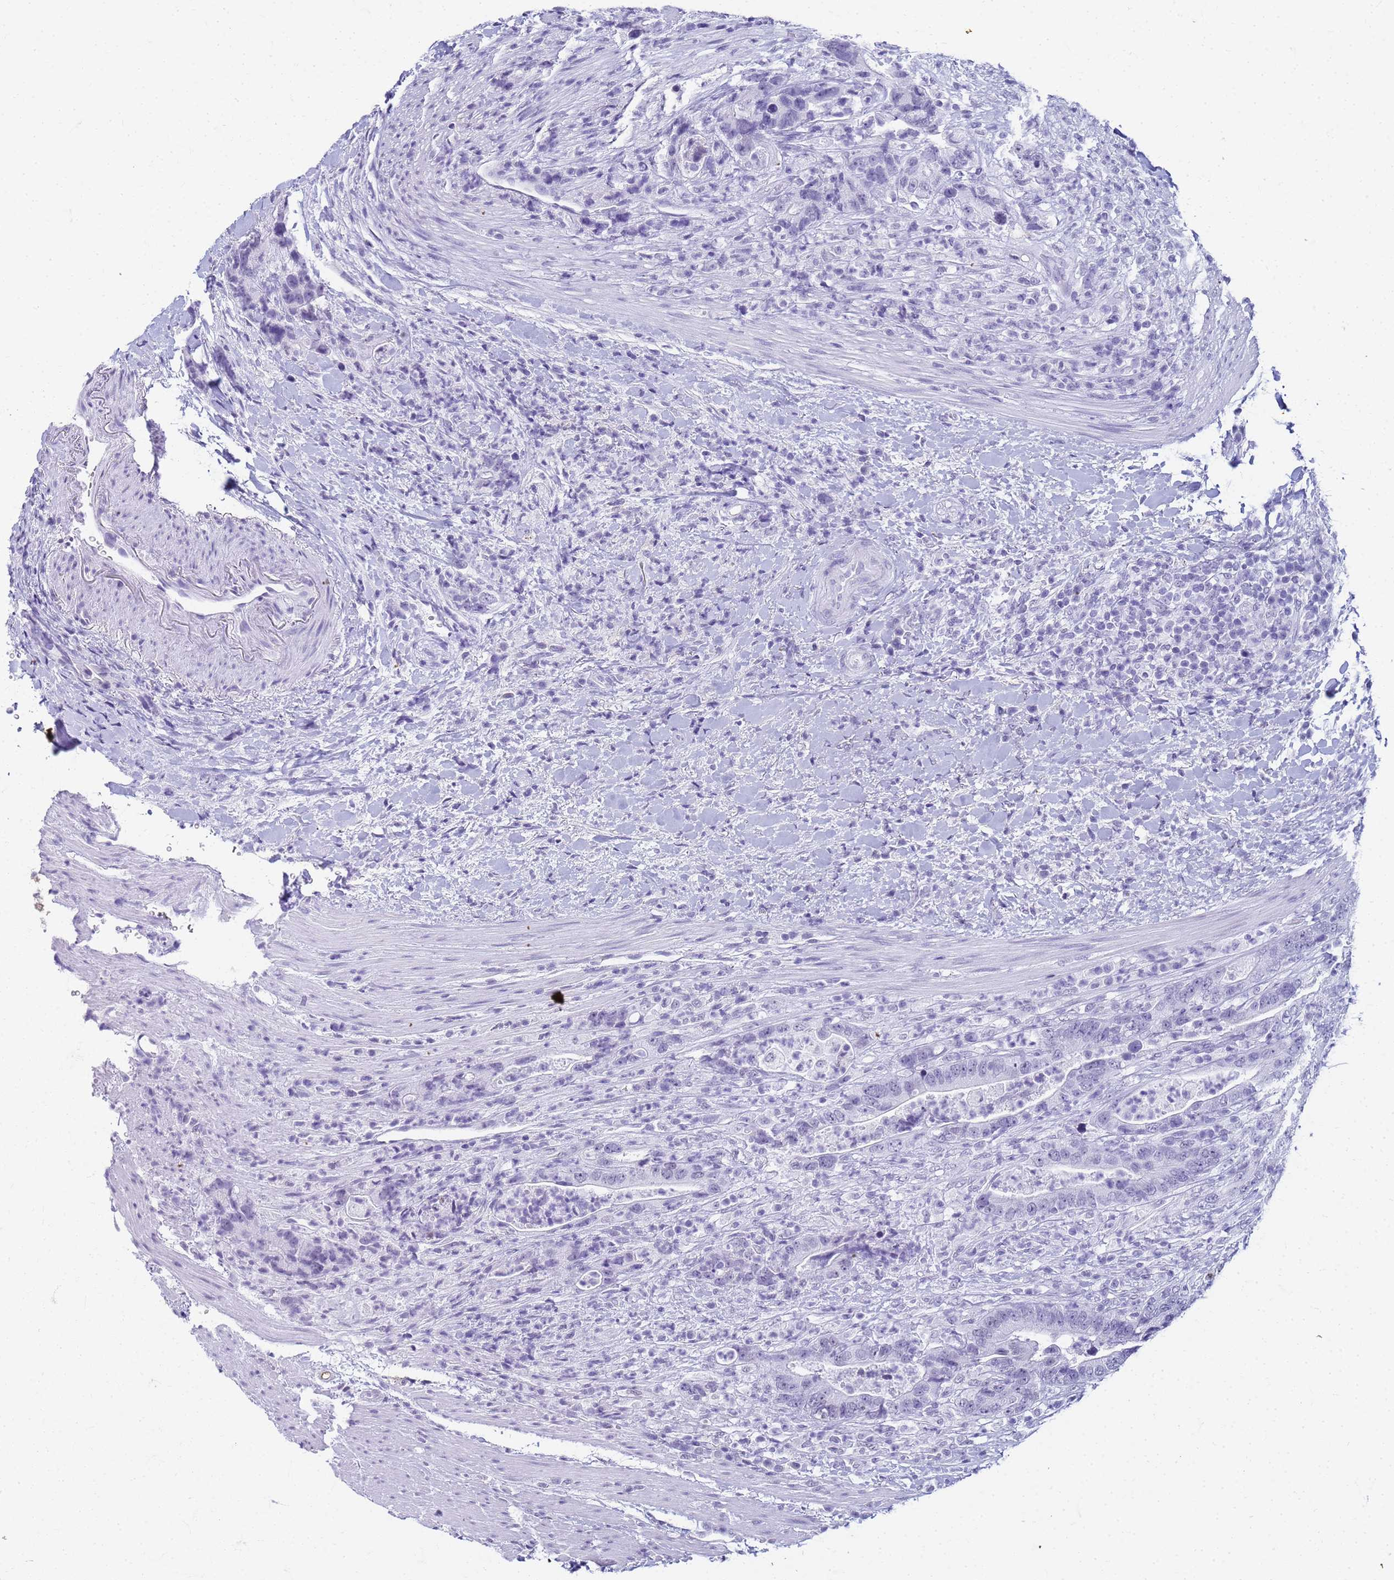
{"staining": {"intensity": "negative", "quantity": "none", "location": "none"}, "tissue": "colorectal cancer", "cell_type": "Tumor cells", "image_type": "cancer", "snomed": [{"axis": "morphology", "description": "Adenocarcinoma, NOS"}, {"axis": "topography", "description": "Colon"}], "caption": "An IHC photomicrograph of adenocarcinoma (colorectal) is shown. There is no staining in tumor cells of adenocarcinoma (colorectal). Brightfield microscopy of immunohistochemistry (IHC) stained with DAB (brown) and hematoxylin (blue), captured at high magnification.", "gene": "SLC7A9", "patient": {"sex": "female", "age": 75}}